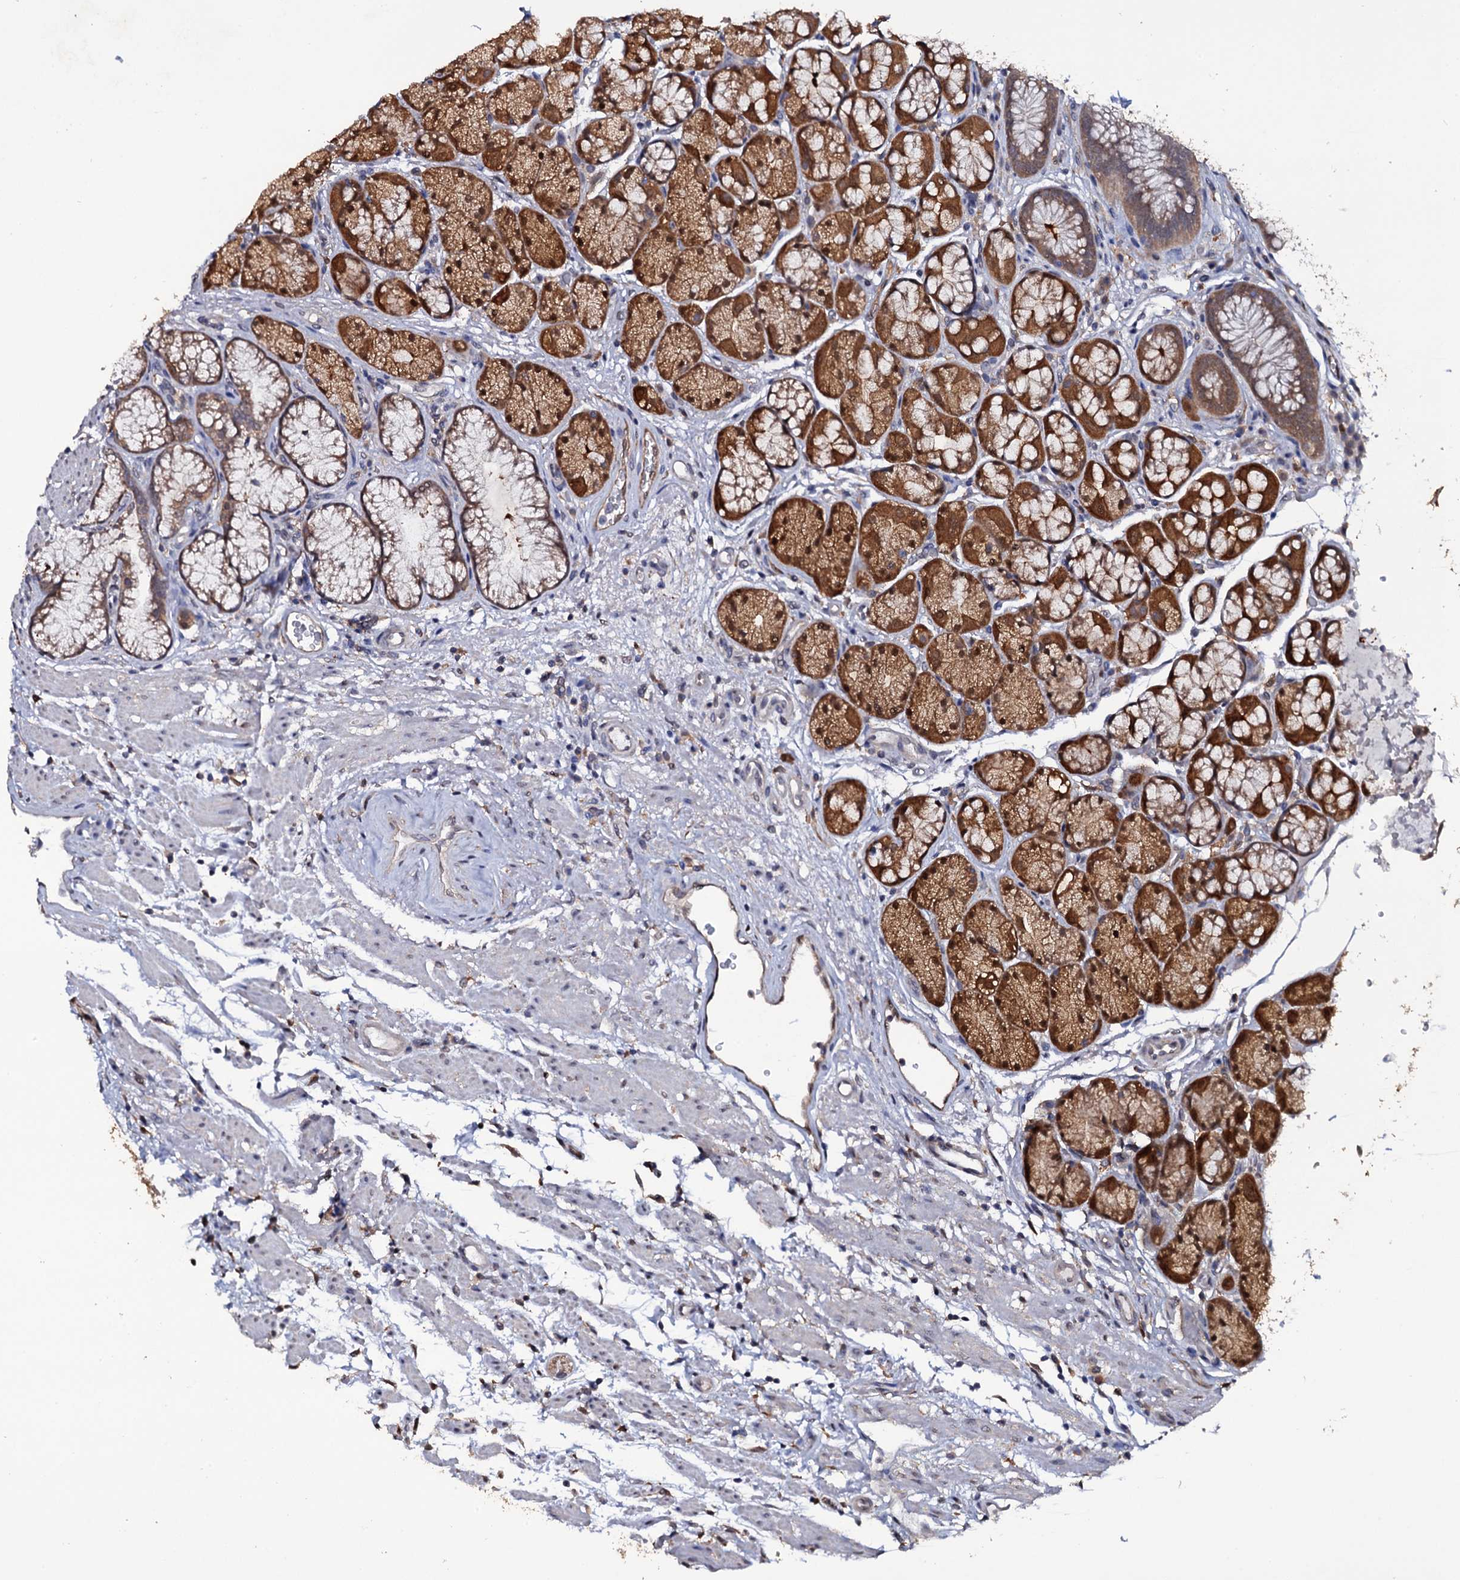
{"staining": {"intensity": "strong", "quantity": ">75%", "location": "cytoplasmic/membranous,nuclear"}, "tissue": "stomach", "cell_type": "Glandular cells", "image_type": "normal", "snomed": [{"axis": "morphology", "description": "Normal tissue, NOS"}, {"axis": "topography", "description": "Stomach"}], "caption": "High-magnification brightfield microscopy of benign stomach stained with DAB (3,3'-diaminobenzidine) (brown) and counterstained with hematoxylin (blue). glandular cells exhibit strong cytoplasmic/membranous,nuclear expression is seen in about>75% of cells. The protein of interest is stained brown, and the nuclei are stained in blue (DAB (3,3'-diaminobenzidine) IHC with brightfield microscopy, high magnification).", "gene": "CRYL1", "patient": {"sex": "male", "age": 63}}